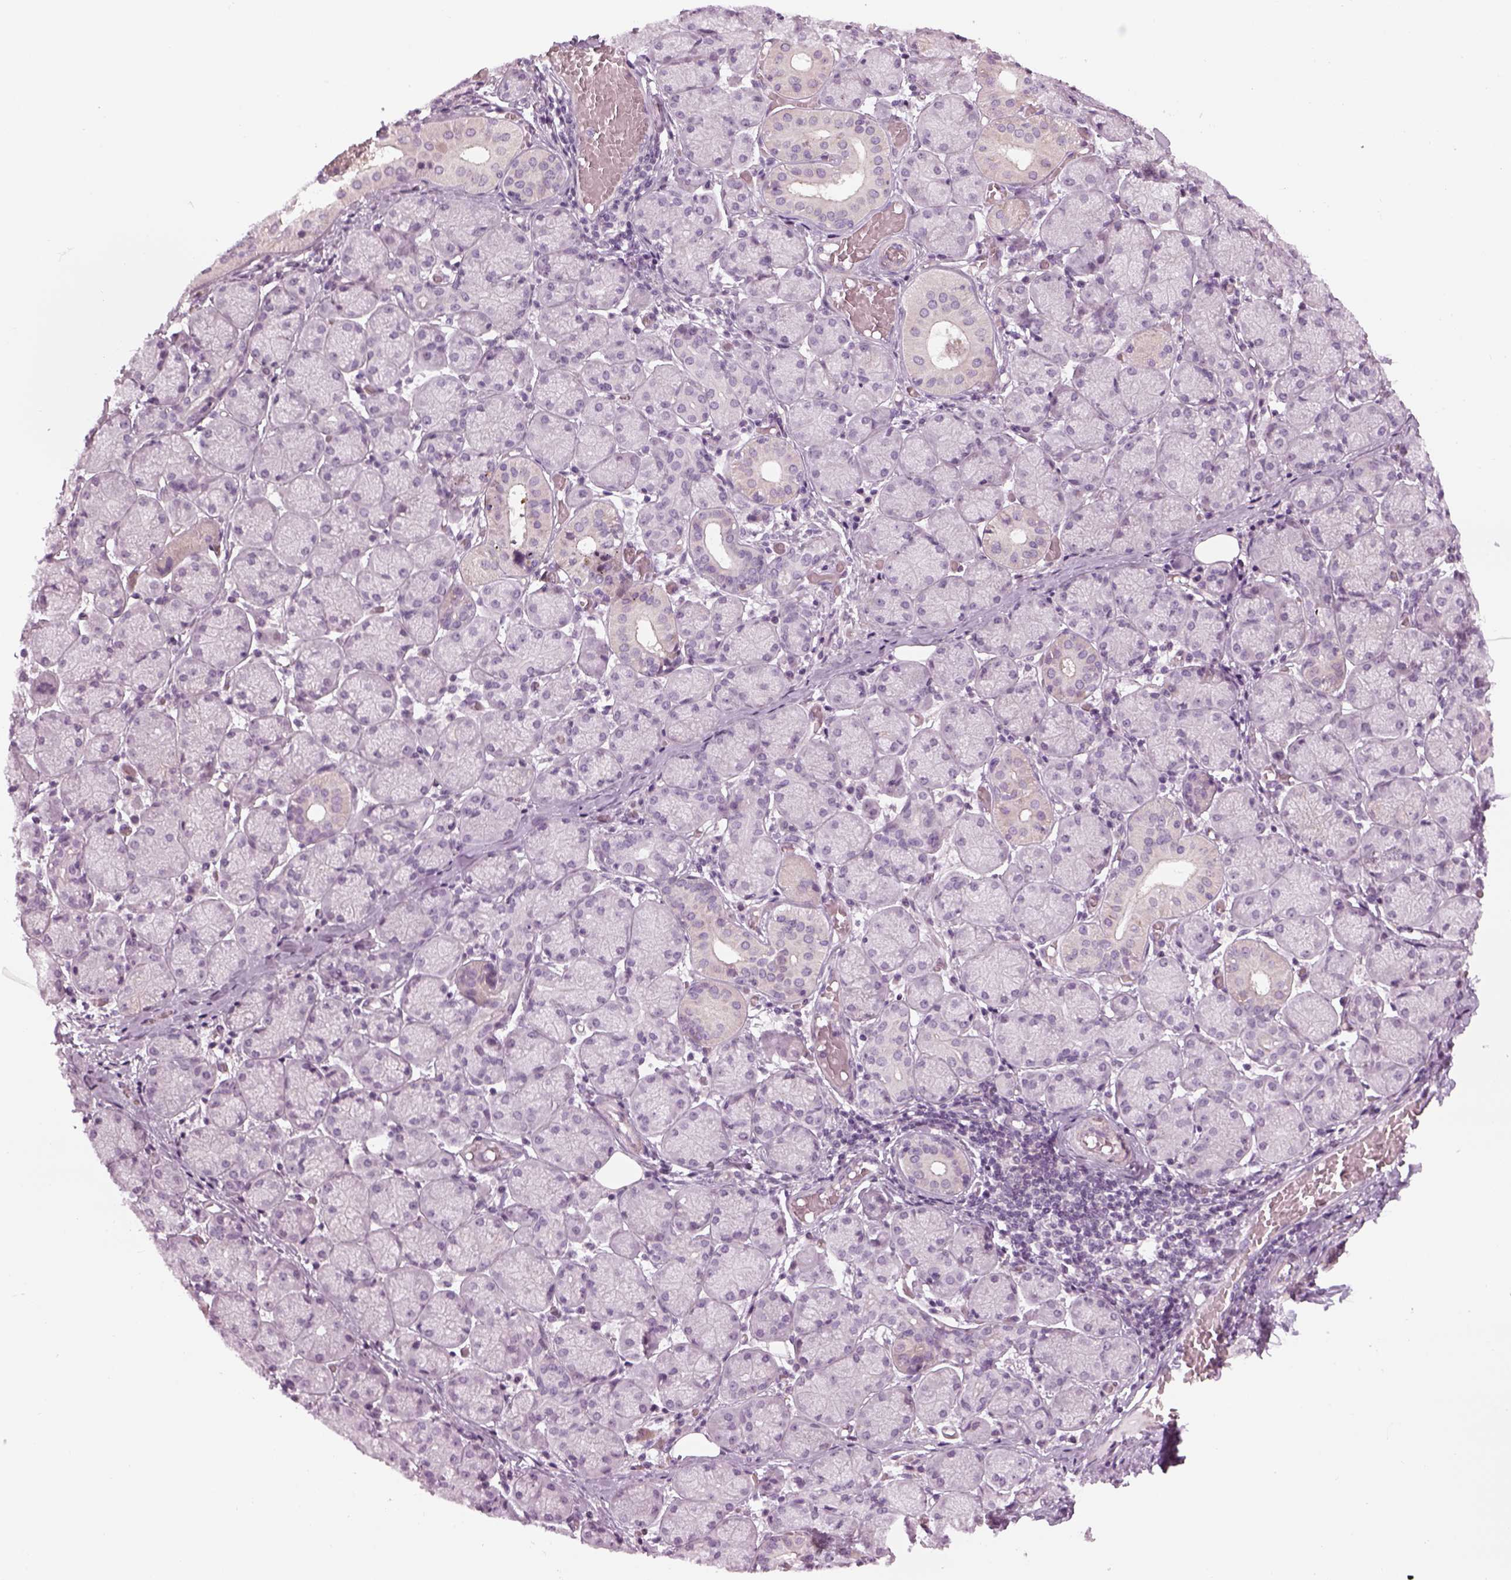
{"staining": {"intensity": "weak", "quantity": "<25%", "location": "cytoplasmic/membranous"}, "tissue": "salivary gland", "cell_type": "Glandular cells", "image_type": "normal", "snomed": [{"axis": "morphology", "description": "Normal tissue, NOS"}, {"axis": "topography", "description": "Salivary gland"}, {"axis": "topography", "description": "Peripheral nerve tissue"}], "caption": "Glandular cells are negative for brown protein staining in normal salivary gland. (DAB (3,3'-diaminobenzidine) immunohistochemistry (IHC), high magnification).", "gene": "LRRIQ3", "patient": {"sex": "female", "age": 24}}